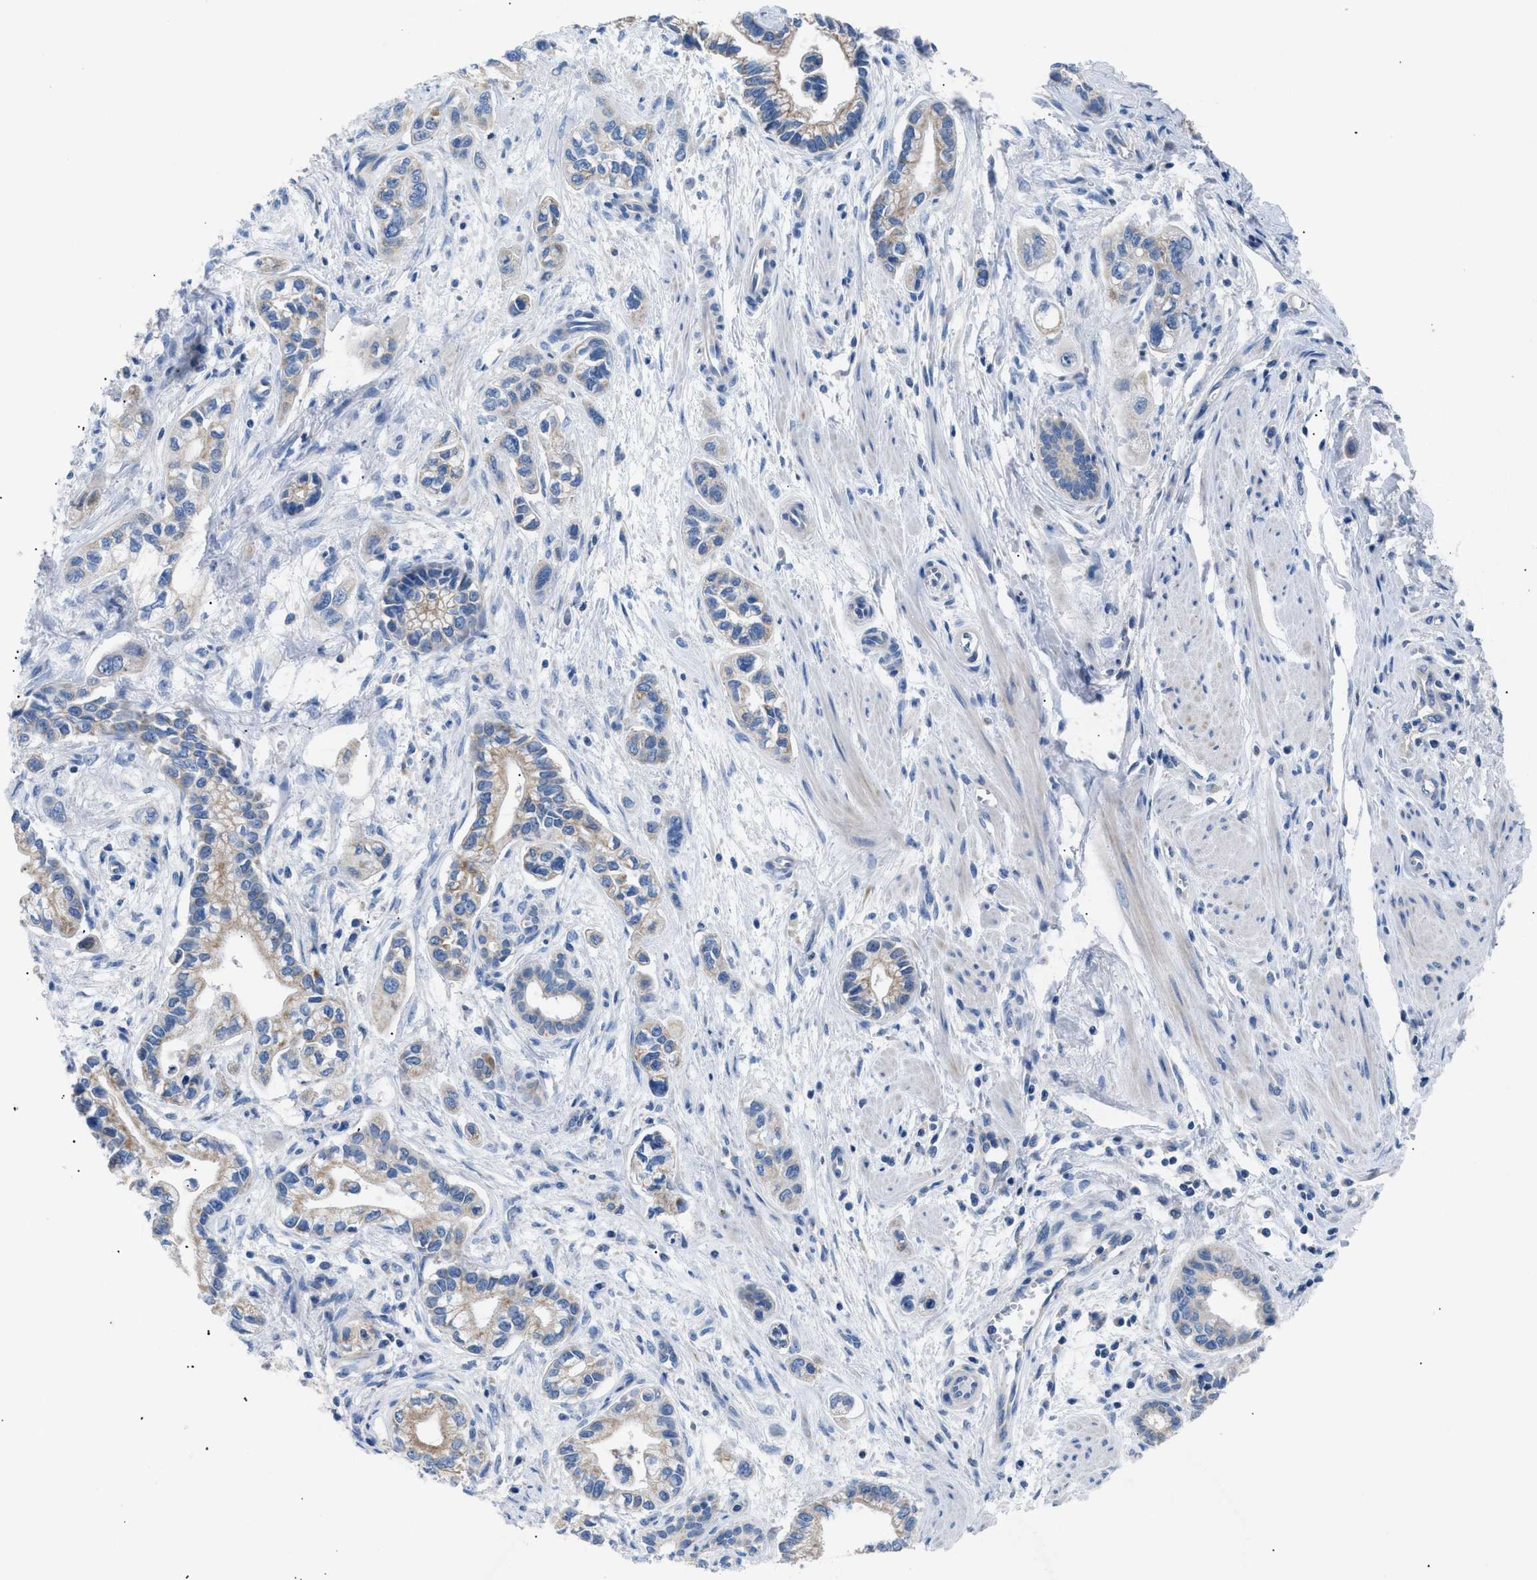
{"staining": {"intensity": "weak", "quantity": "25%-75%", "location": "cytoplasmic/membranous"}, "tissue": "pancreatic cancer", "cell_type": "Tumor cells", "image_type": "cancer", "snomed": [{"axis": "morphology", "description": "Adenocarcinoma, NOS"}, {"axis": "topography", "description": "Pancreas"}], "caption": "Pancreatic cancer (adenocarcinoma) tissue exhibits weak cytoplasmic/membranous positivity in approximately 25%-75% of tumor cells The protein of interest is stained brown, and the nuclei are stained in blue (DAB (3,3'-diaminobenzidine) IHC with brightfield microscopy, high magnification).", "gene": "ILDR1", "patient": {"sex": "male", "age": 74}}